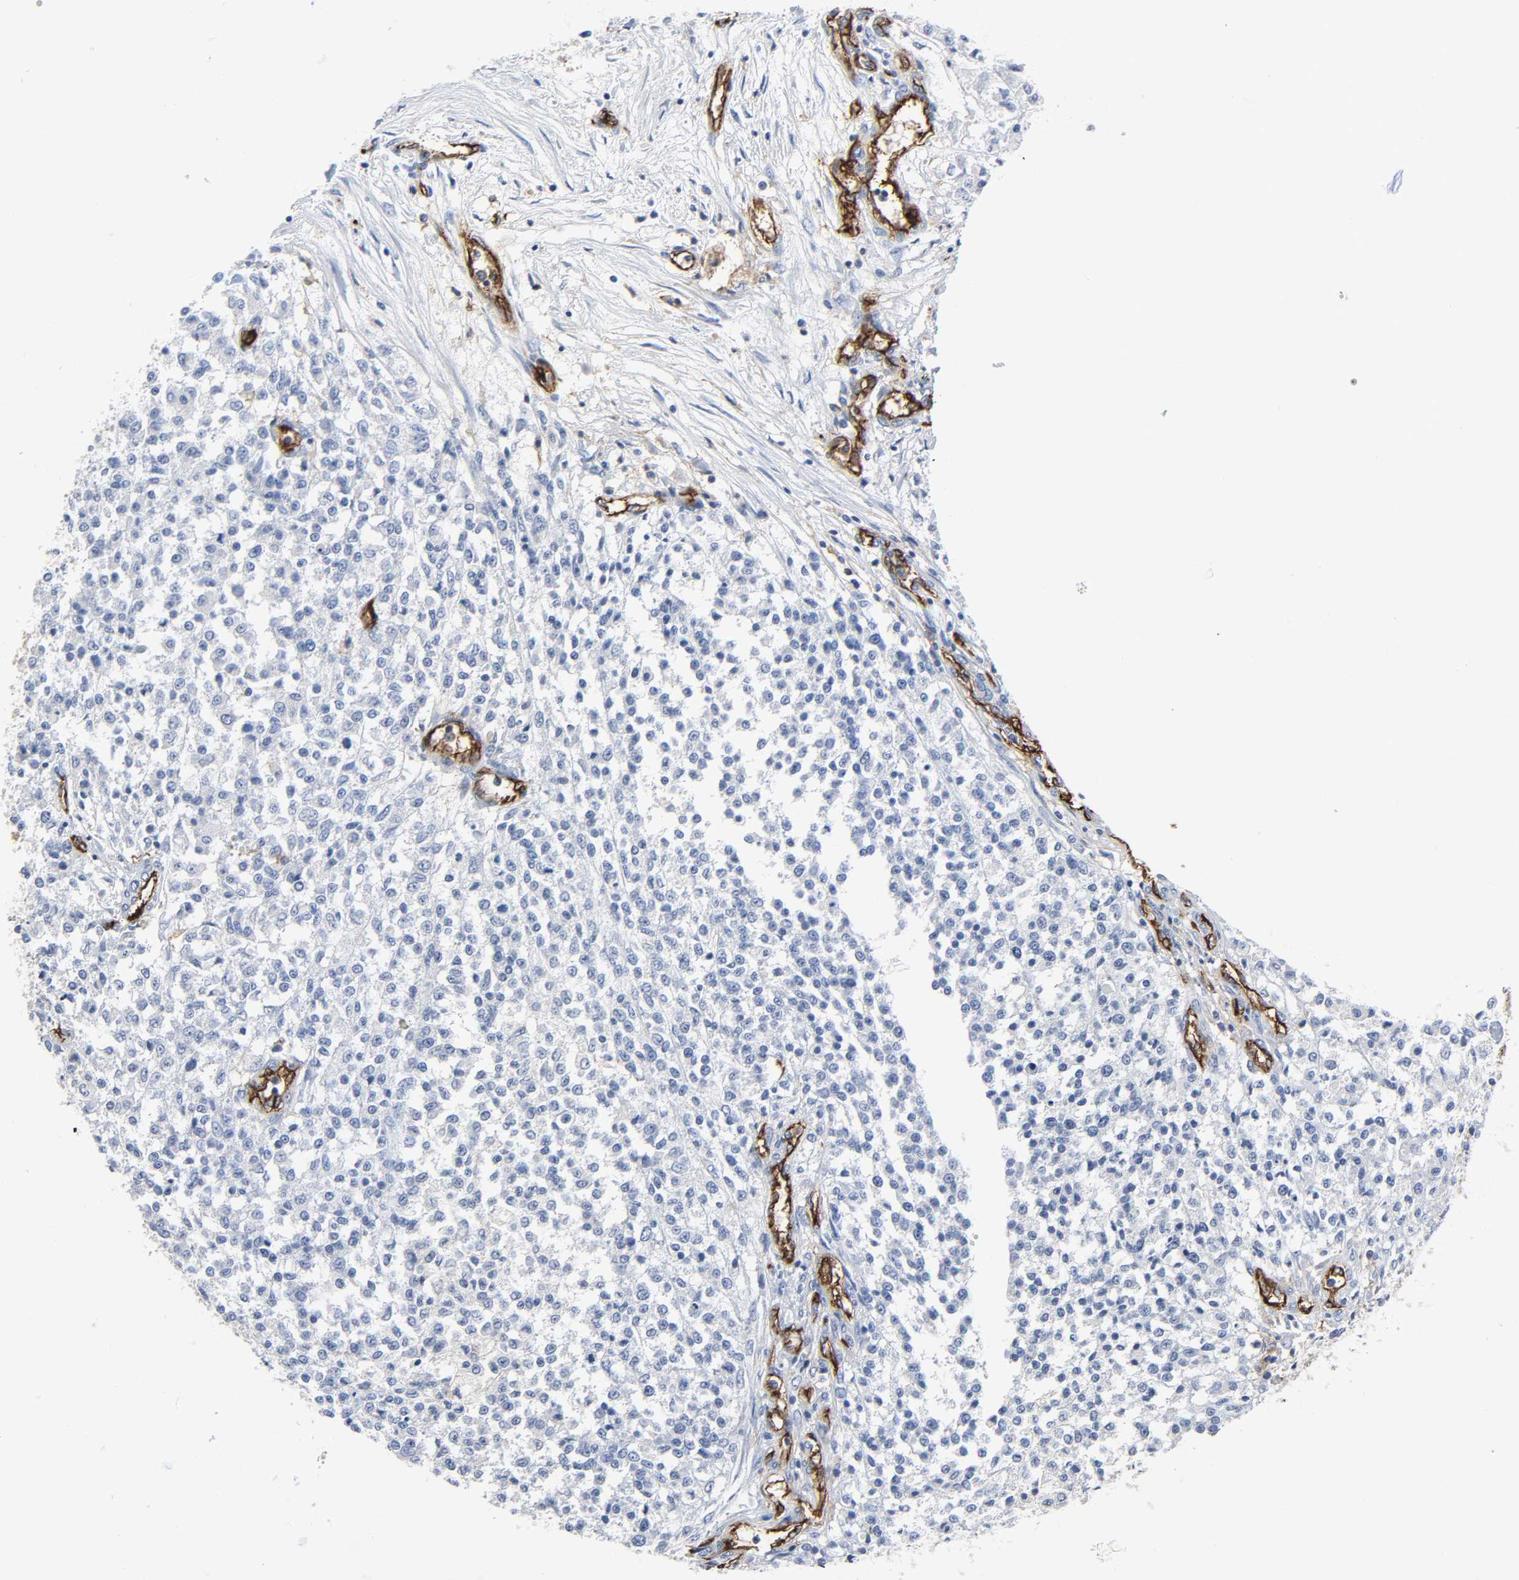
{"staining": {"intensity": "negative", "quantity": "none", "location": "none"}, "tissue": "testis cancer", "cell_type": "Tumor cells", "image_type": "cancer", "snomed": [{"axis": "morphology", "description": "Seminoma, NOS"}, {"axis": "topography", "description": "Testis"}], "caption": "Seminoma (testis) stained for a protein using IHC shows no positivity tumor cells.", "gene": "PECAM1", "patient": {"sex": "male", "age": 59}}